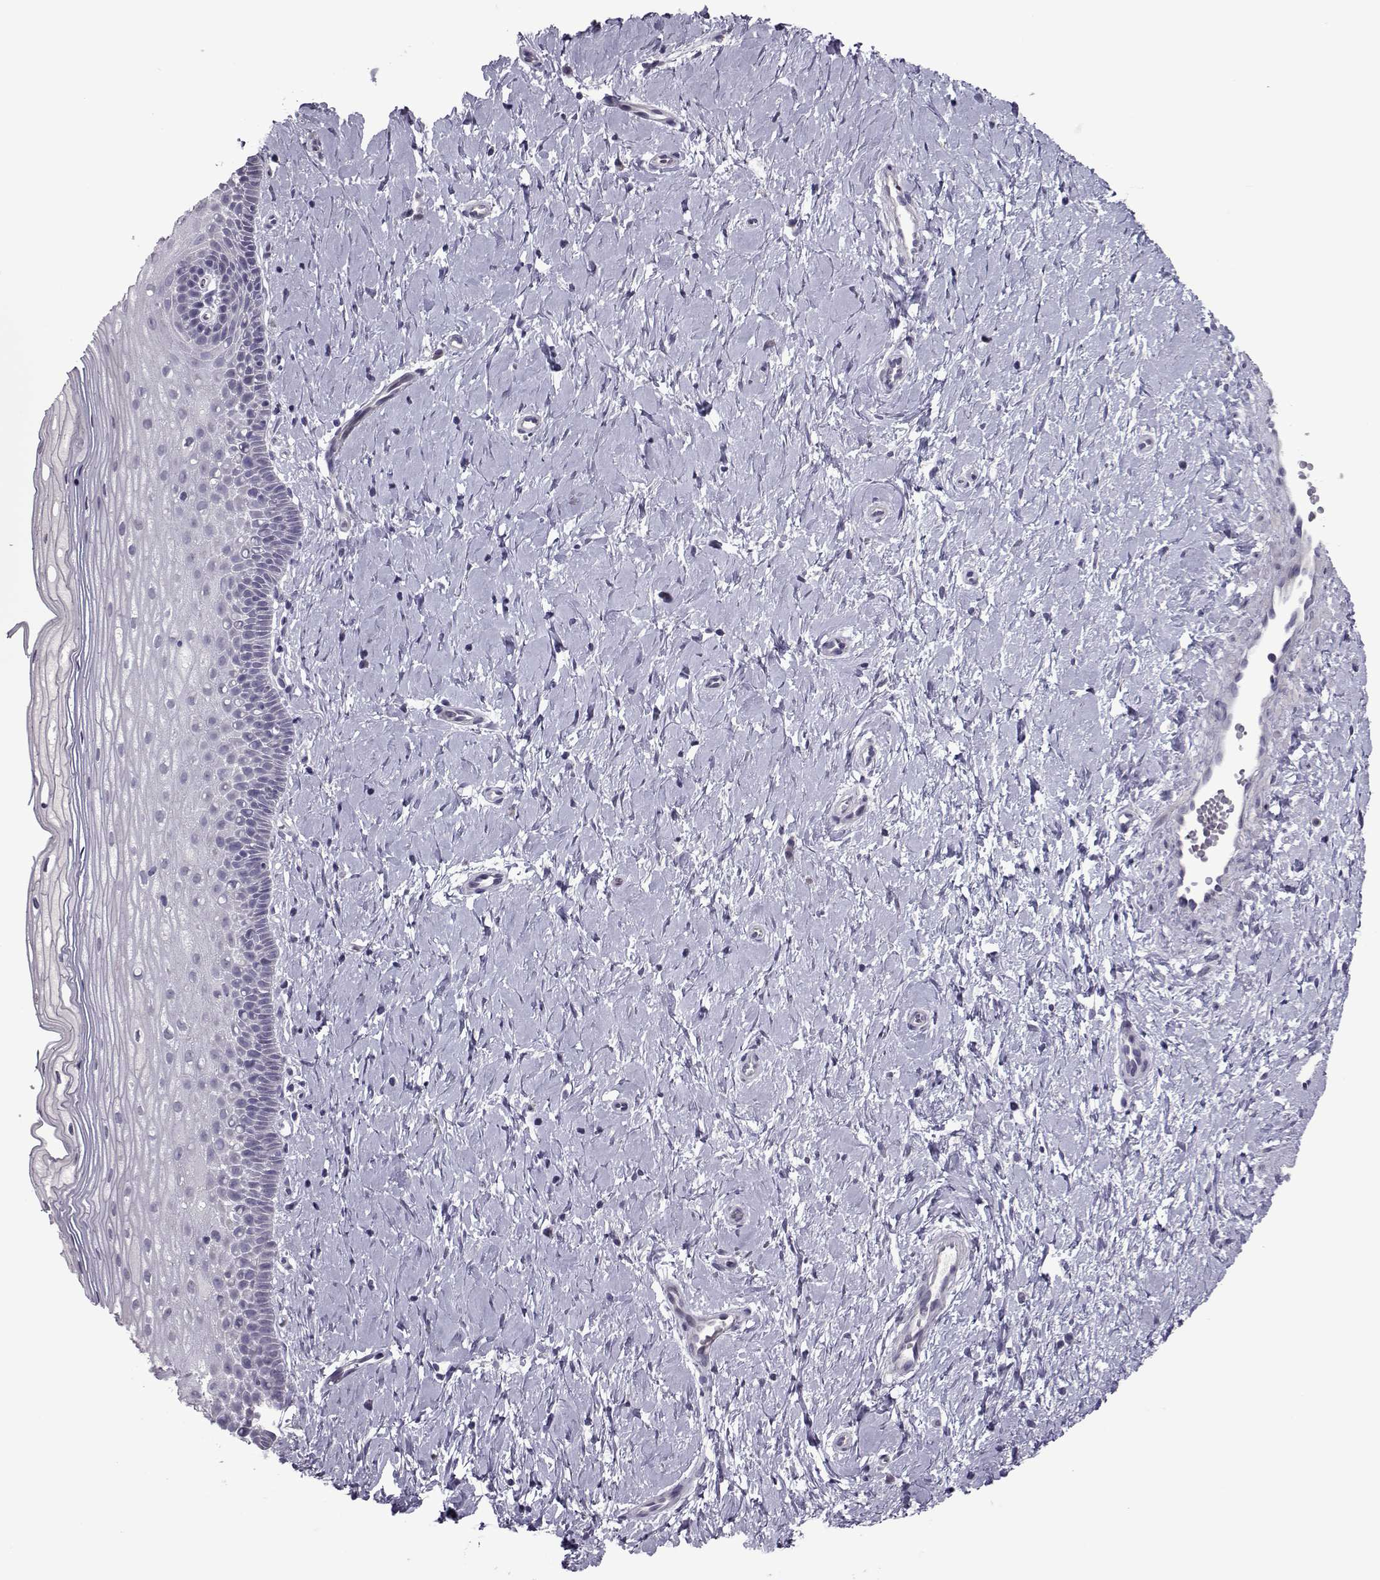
{"staining": {"intensity": "strong", "quantity": ">75%", "location": "nuclear"}, "tissue": "cervix", "cell_type": "Glandular cells", "image_type": "normal", "snomed": [{"axis": "morphology", "description": "Normal tissue, NOS"}, {"axis": "topography", "description": "Cervix"}], "caption": "DAB immunohistochemical staining of unremarkable human cervix shows strong nuclear protein expression in about >75% of glandular cells.", "gene": "ASRGL1", "patient": {"sex": "female", "age": 37}}